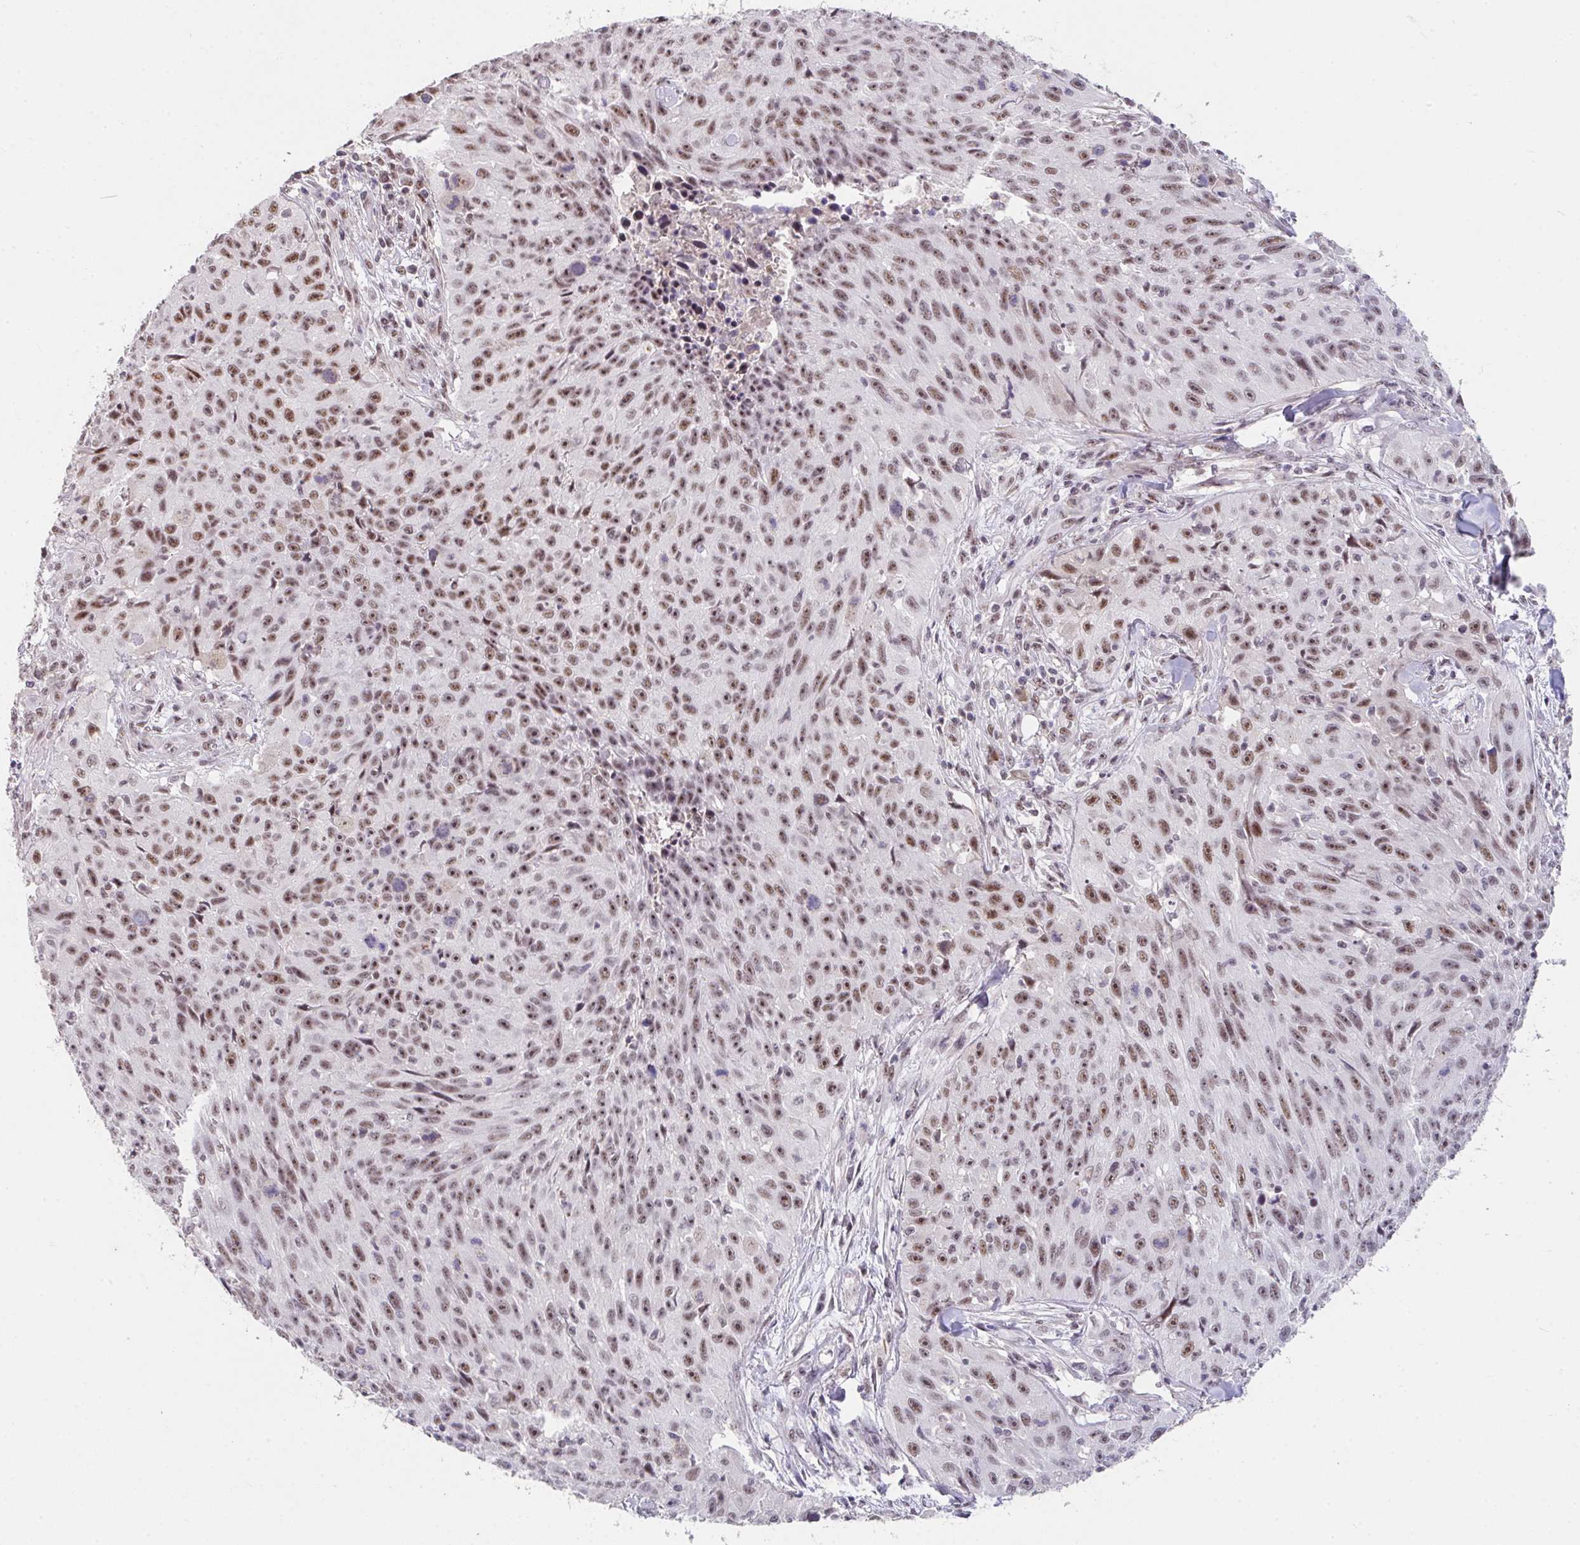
{"staining": {"intensity": "moderate", "quantity": ">75%", "location": "nuclear"}, "tissue": "skin cancer", "cell_type": "Tumor cells", "image_type": "cancer", "snomed": [{"axis": "morphology", "description": "Squamous cell carcinoma, NOS"}, {"axis": "topography", "description": "Skin"}], "caption": "Approximately >75% of tumor cells in human skin cancer (squamous cell carcinoma) display moderate nuclear protein staining as visualized by brown immunohistochemical staining.", "gene": "RBBP6", "patient": {"sex": "female", "age": 87}}